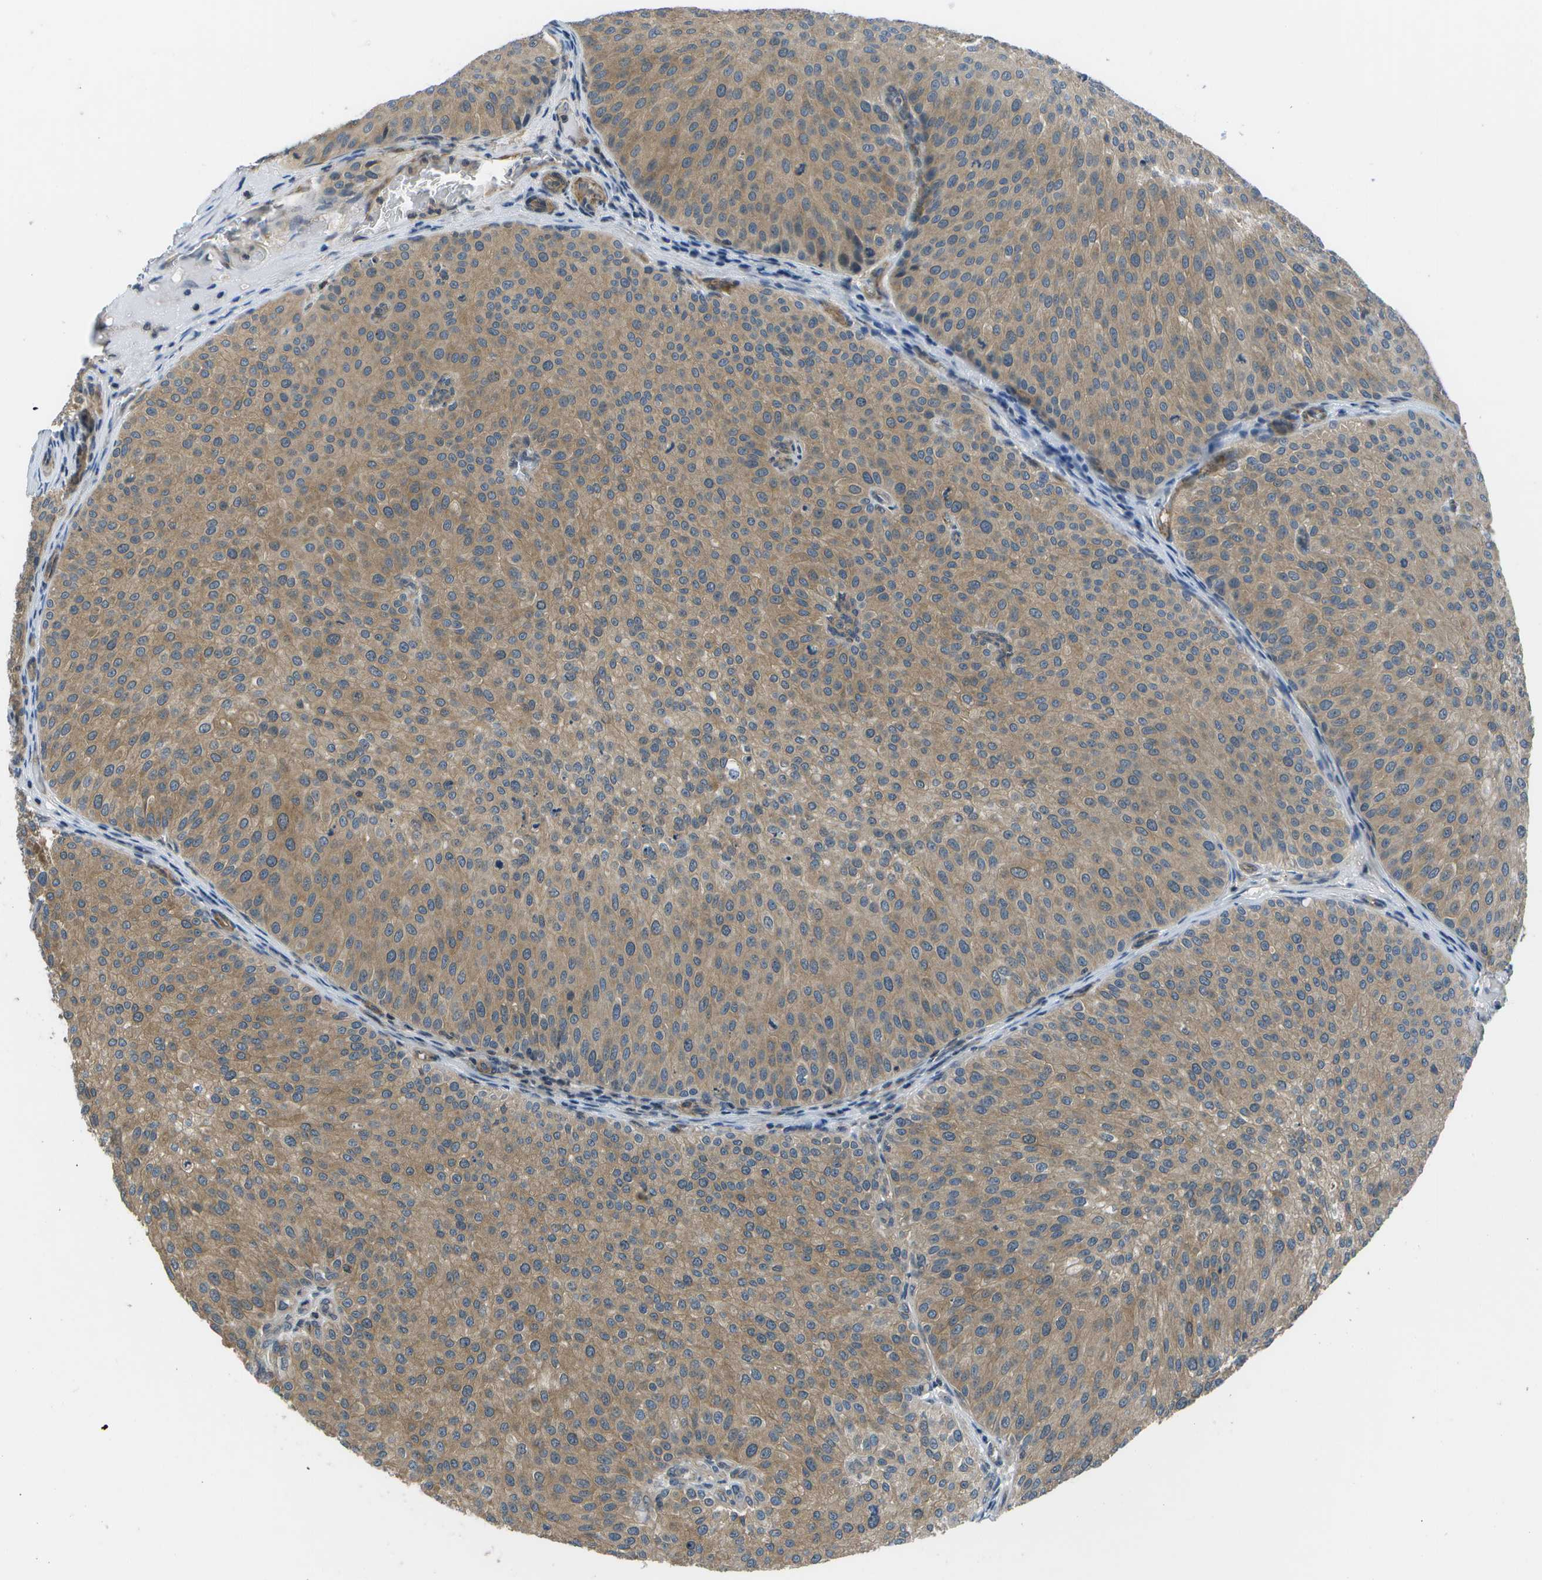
{"staining": {"intensity": "moderate", "quantity": ">75%", "location": "cytoplasmic/membranous"}, "tissue": "urothelial cancer", "cell_type": "Tumor cells", "image_type": "cancer", "snomed": [{"axis": "morphology", "description": "Urothelial carcinoma, Low grade"}, {"axis": "topography", "description": "Smooth muscle"}, {"axis": "topography", "description": "Urinary bladder"}], "caption": "Immunohistochemistry (IHC) of urothelial carcinoma (low-grade) demonstrates medium levels of moderate cytoplasmic/membranous staining in about >75% of tumor cells. (brown staining indicates protein expression, while blue staining denotes nuclei).", "gene": "ENPP5", "patient": {"sex": "male", "age": 60}}